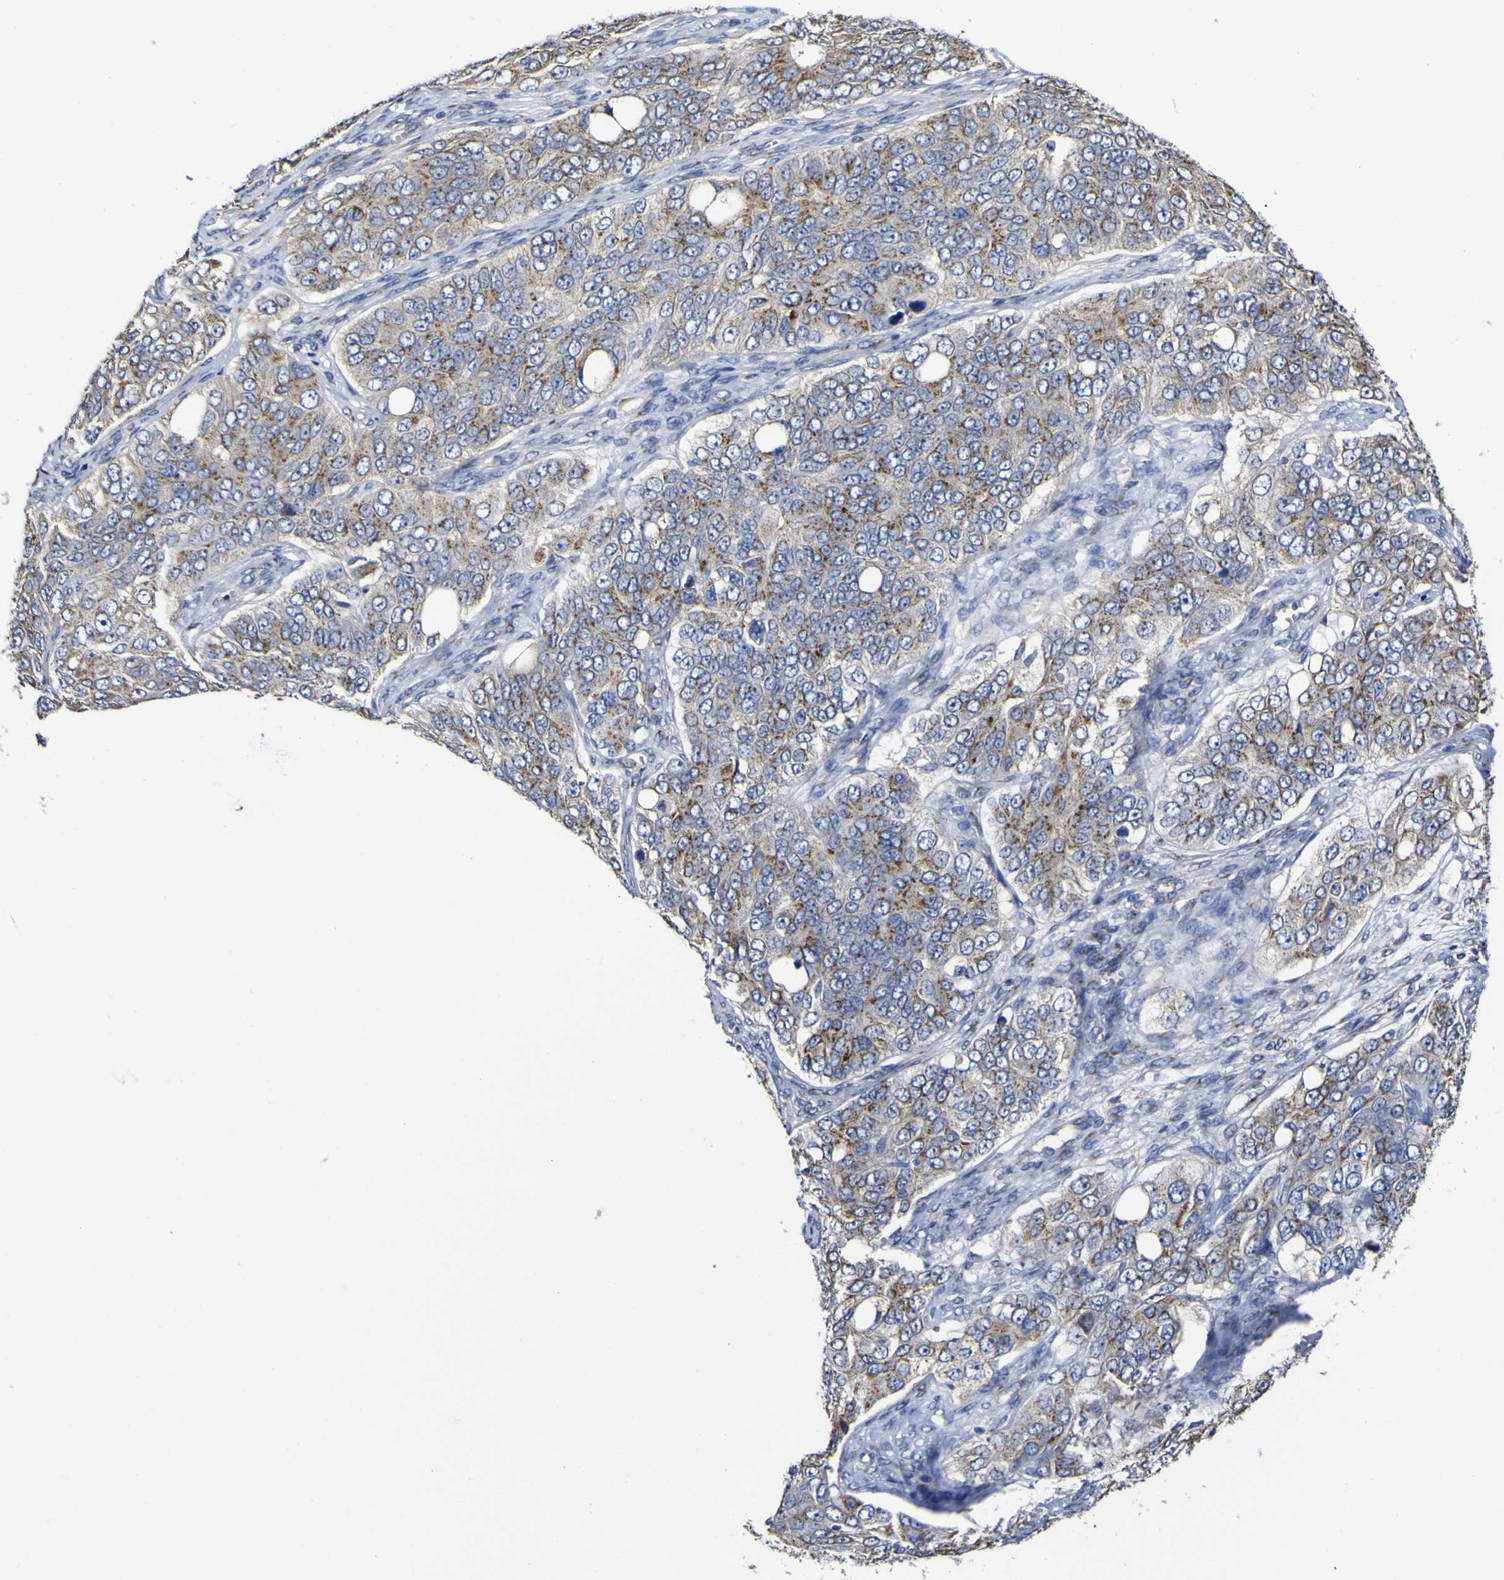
{"staining": {"intensity": "moderate", "quantity": ">75%", "location": "cytoplasmic/membranous"}, "tissue": "ovarian cancer", "cell_type": "Tumor cells", "image_type": "cancer", "snomed": [{"axis": "morphology", "description": "Carcinoma, endometroid"}, {"axis": "topography", "description": "Ovary"}], "caption": "Immunohistochemical staining of ovarian endometroid carcinoma shows moderate cytoplasmic/membranous protein positivity in approximately >75% of tumor cells.", "gene": "GOLM1", "patient": {"sex": "female", "age": 51}}